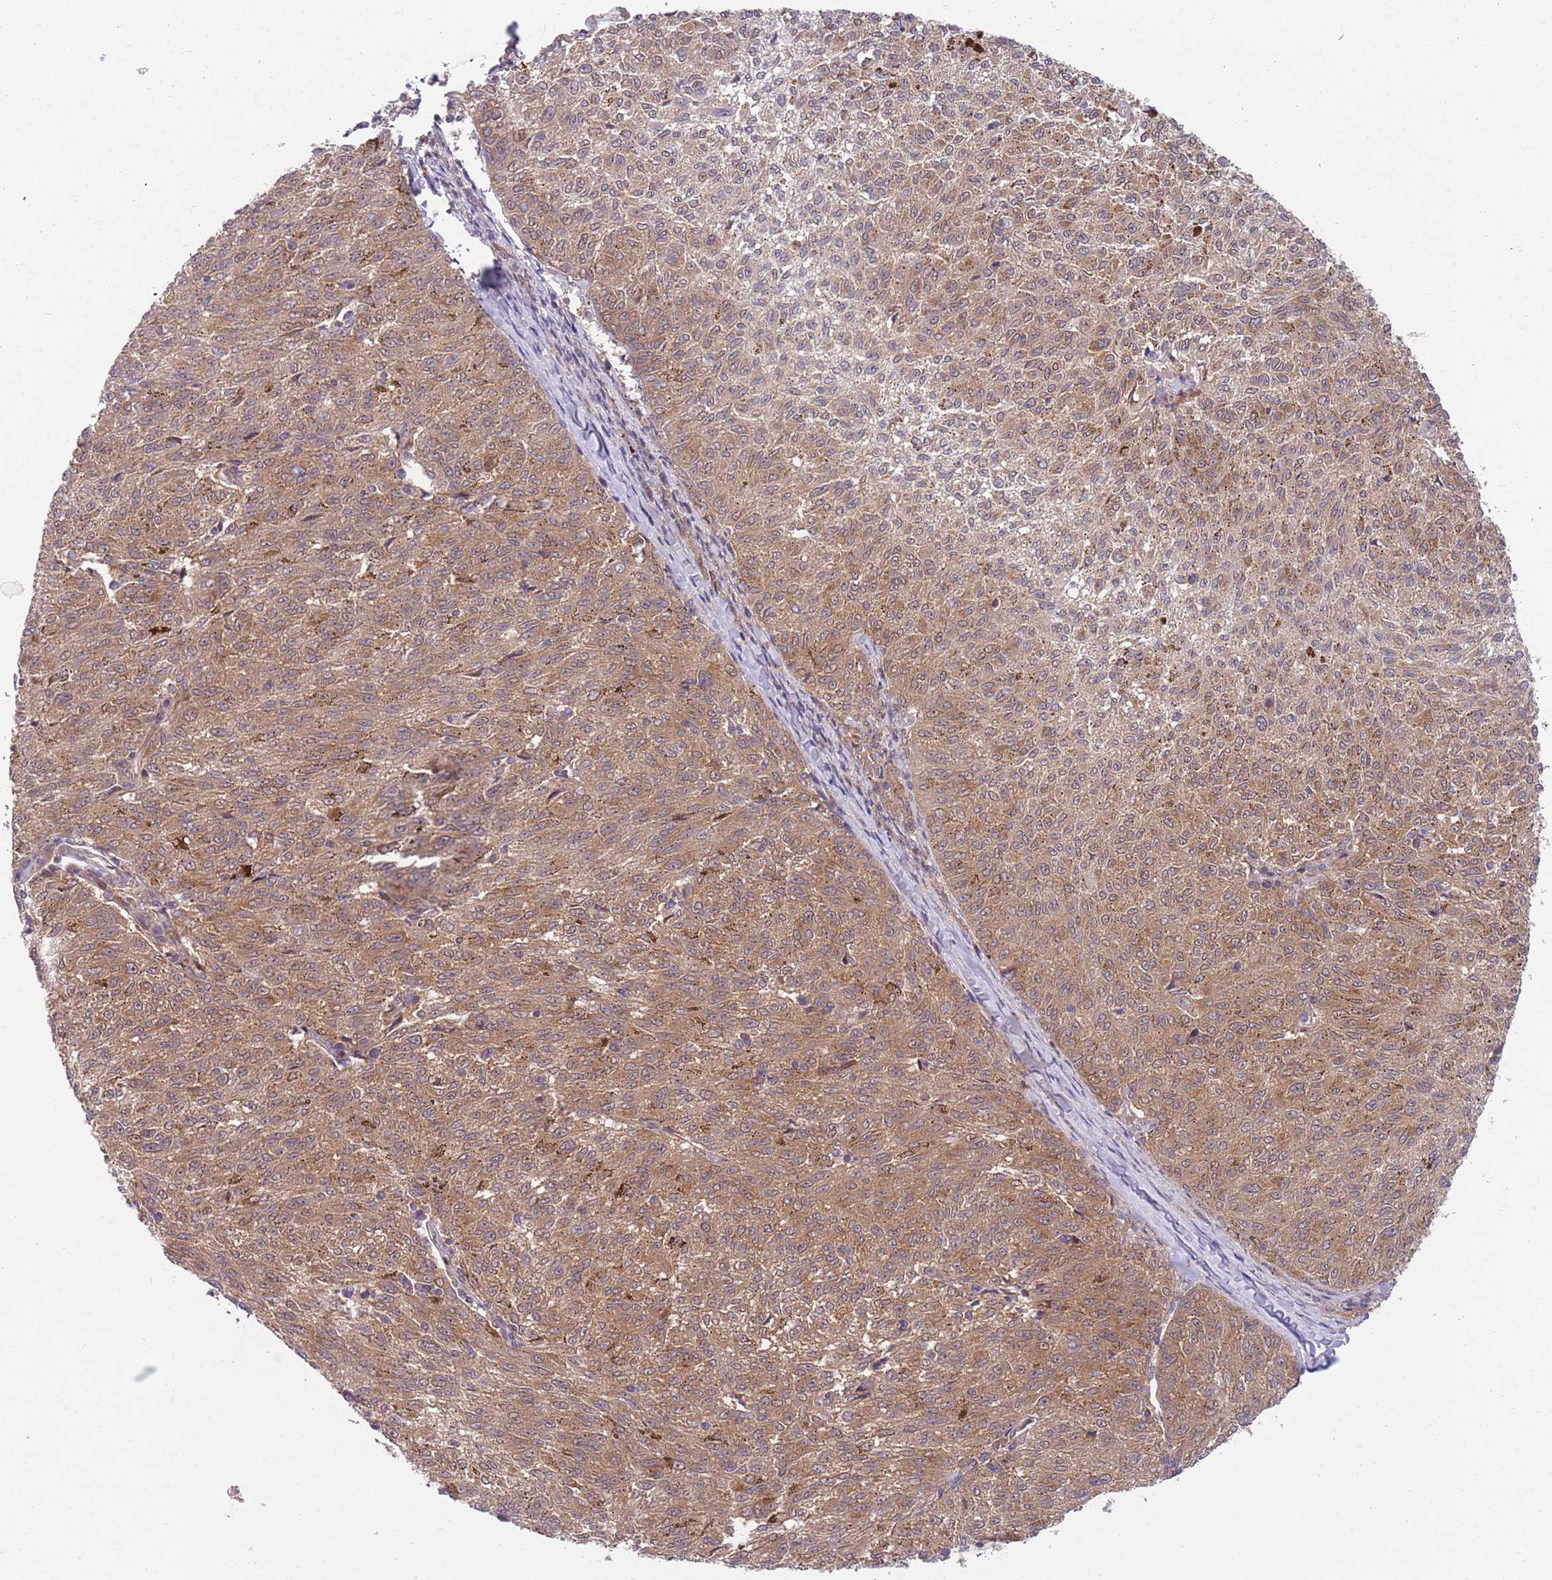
{"staining": {"intensity": "moderate", "quantity": ">75%", "location": "cytoplasmic/membranous"}, "tissue": "melanoma", "cell_type": "Tumor cells", "image_type": "cancer", "snomed": [{"axis": "morphology", "description": "Malignant melanoma, NOS"}, {"axis": "topography", "description": "Skin"}], "caption": "This micrograph demonstrates IHC staining of melanoma, with medium moderate cytoplasmic/membranous positivity in about >75% of tumor cells.", "gene": "GGA1", "patient": {"sex": "female", "age": 72}}